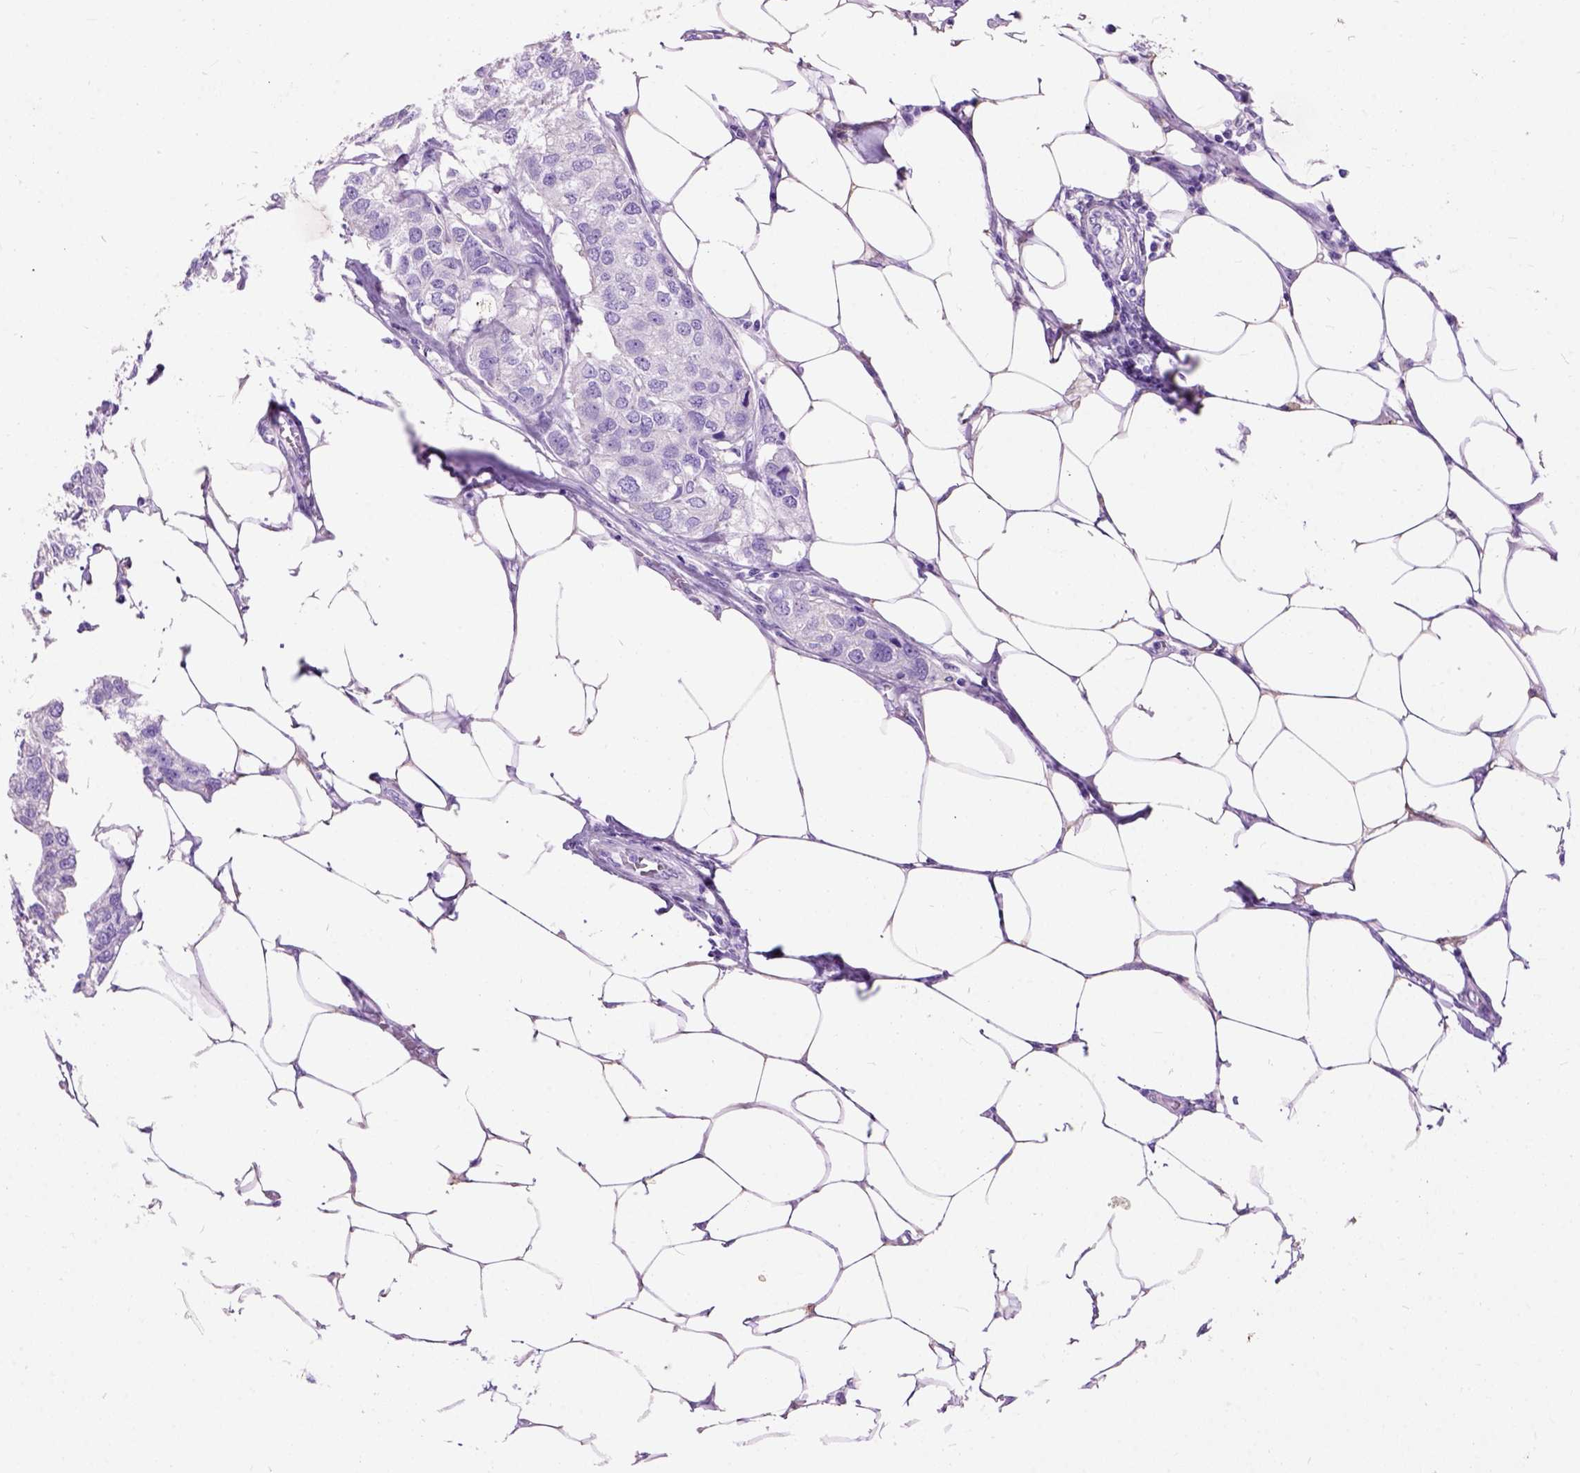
{"staining": {"intensity": "negative", "quantity": "none", "location": "none"}, "tissue": "breast cancer", "cell_type": "Tumor cells", "image_type": "cancer", "snomed": [{"axis": "morphology", "description": "Duct carcinoma"}, {"axis": "topography", "description": "Breast"}], "caption": "A photomicrograph of human breast cancer (intraductal carcinoma) is negative for staining in tumor cells.", "gene": "MAPT", "patient": {"sex": "female", "age": 80}}